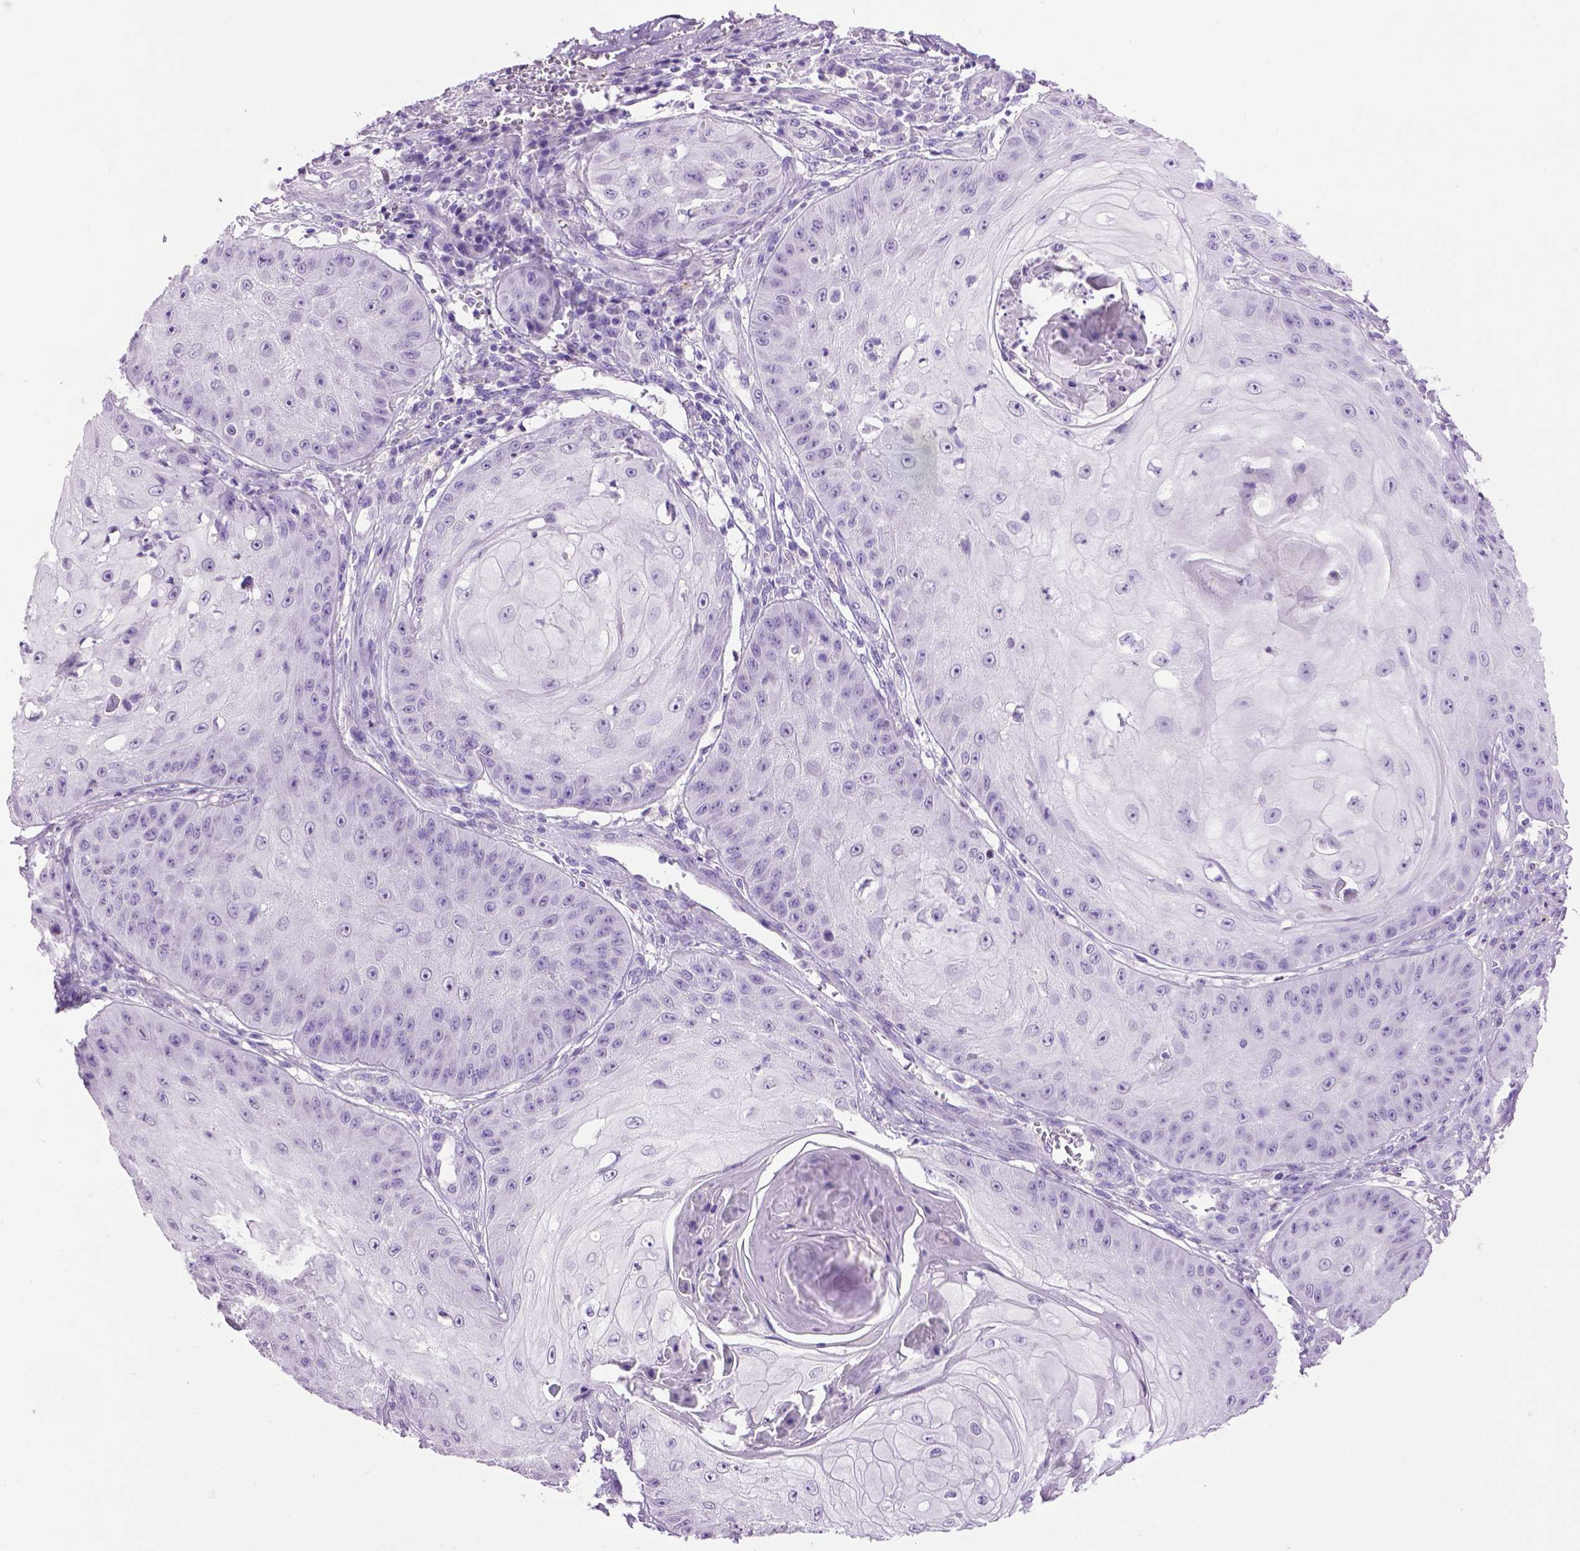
{"staining": {"intensity": "negative", "quantity": "none", "location": "none"}, "tissue": "skin cancer", "cell_type": "Tumor cells", "image_type": "cancer", "snomed": [{"axis": "morphology", "description": "Squamous cell carcinoma, NOS"}, {"axis": "topography", "description": "Skin"}], "caption": "Immunohistochemical staining of human skin cancer (squamous cell carcinoma) exhibits no significant expression in tumor cells. Brightfield microscopy of immunohistochemistry stained with DAB (3,3'-diaminobenzidine) (brown) and hematoxylin (blue), captured at high magnification.", "gene": "TH", "patient": {"sex": "male", "age": 70}}